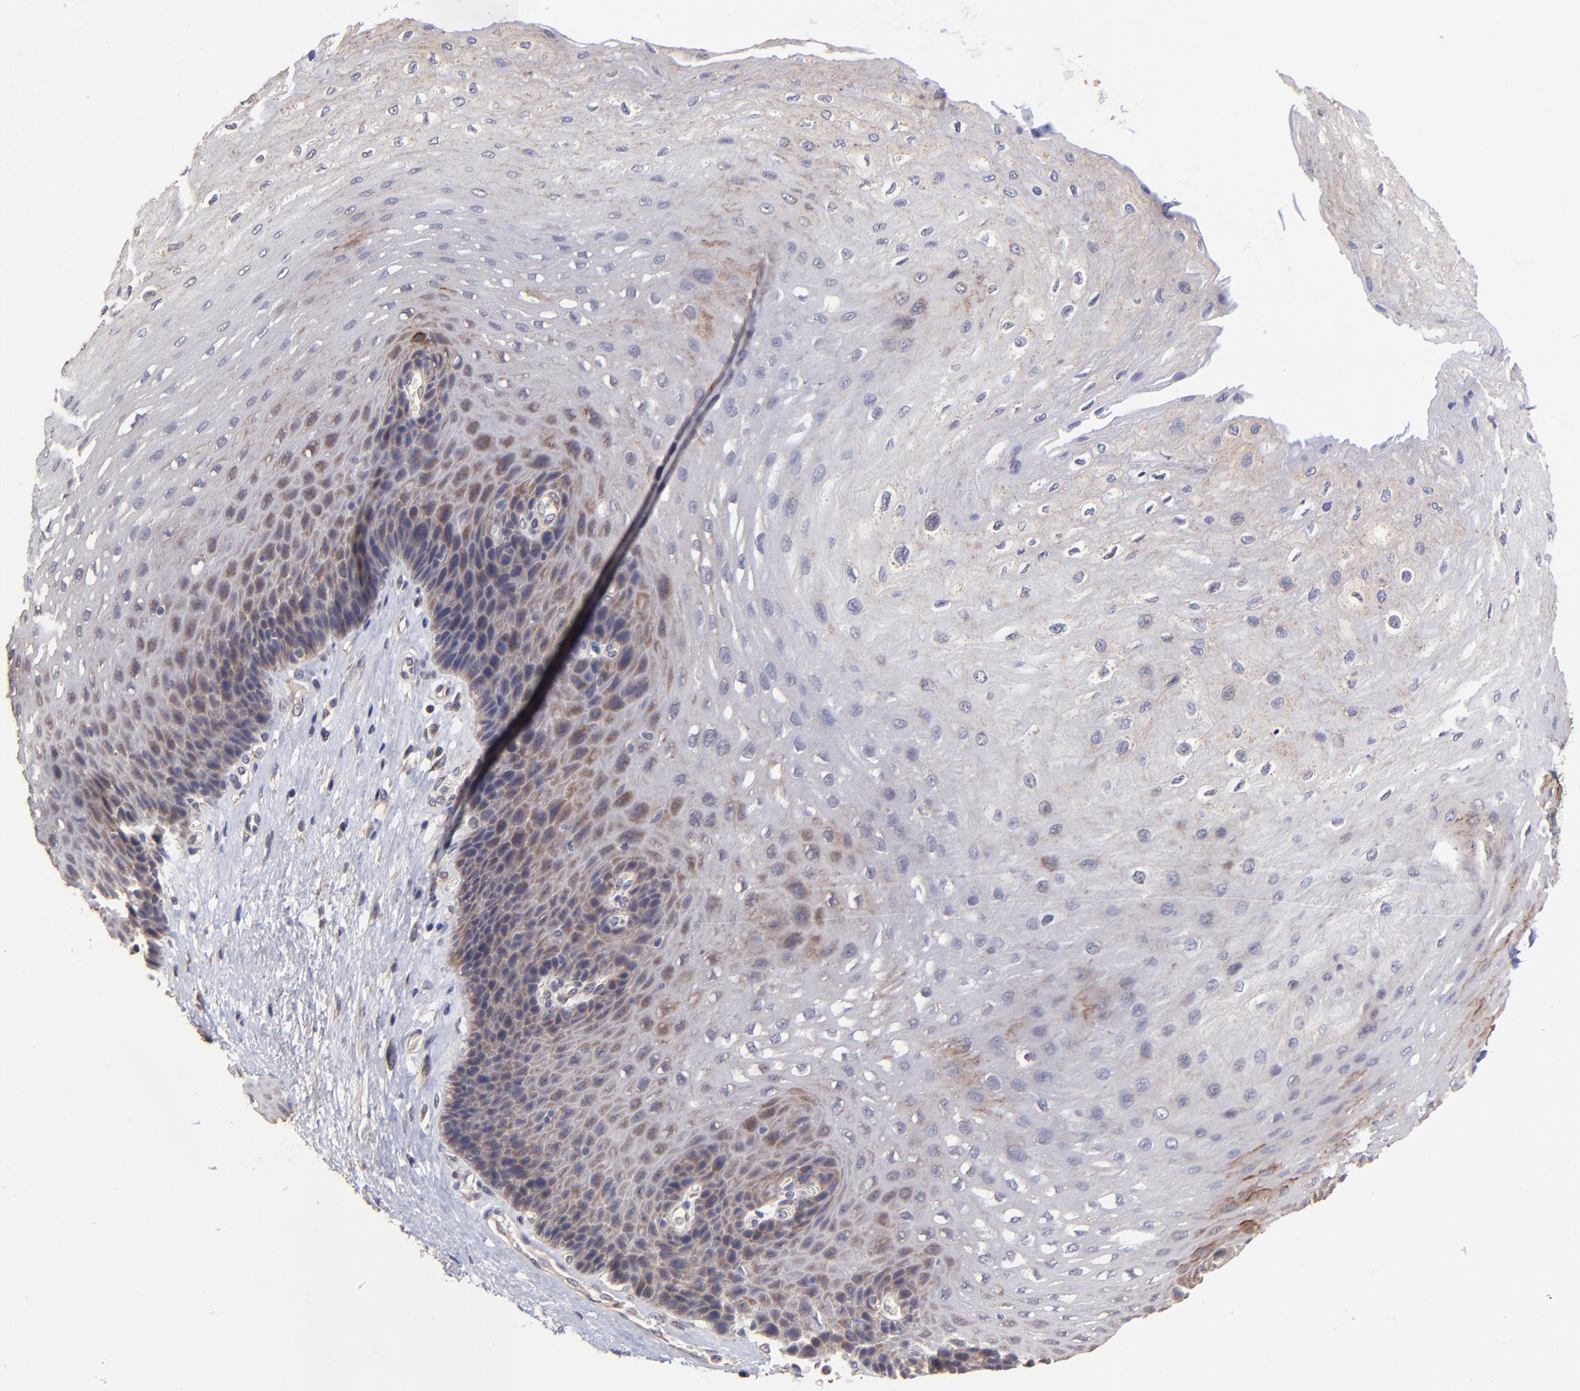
{"staining": {"intensity": "moderate", "quantity": "25%-75%", "location": "cytoplasmic/membranous"}, "tissue": "esophagus", "cell_type": "Squamous epithelial cells", "image_type": "normal", "snomed": [{"axis": "morphology", "description": "Normal tissue, NOS"}, {"axis": "topography", "description": "Esophagus"}], "caption": "Immunohistochemistry (DAB (3,3'-diaminobenzidine)) staining of normal human esophagus displays moderate cytoplasmic/membranous protein expression in about 25%-75% of squamous epithelial cells.", "gene": "BAIAP2L2", "patient": {"sex": "female", "age": 72}}